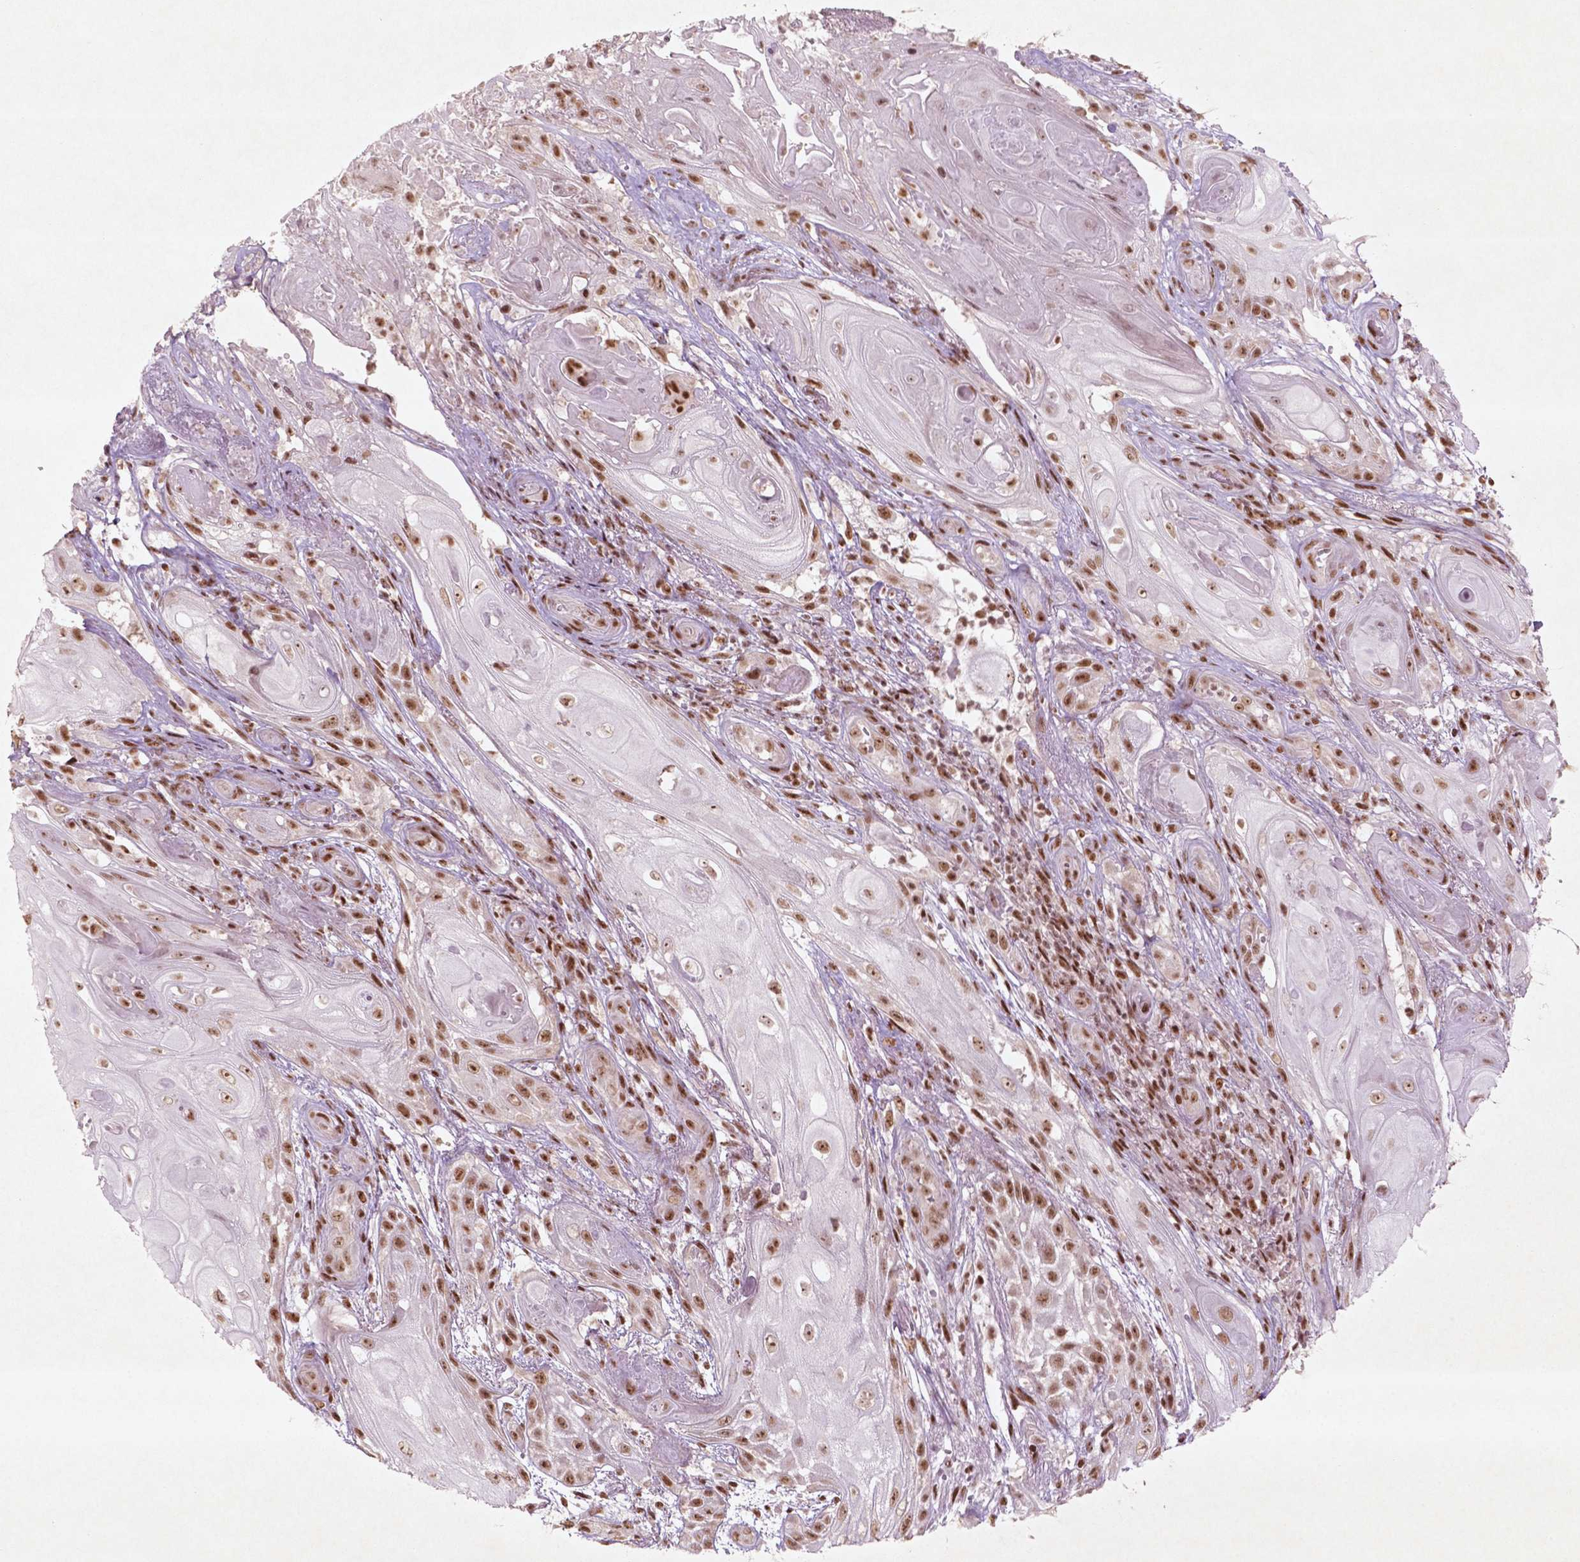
{"staining": {"intensity": "moderate", "quantity": ">75%", "location": "nuclear"}, "tissue": "skin cancer", "cell_type": "Tumor cells", "image_type": "cancer", "snomed": [{"axis": "morphology", "description": "Squamous cell carcinoma, NOS"}, {"axis": "topography", "description": "Skin"}], "caption": "Immunohistochemical staining of human skin cancer (squamous cell carcinoma) displays medium levels of moderate nuclear positivity in approximately >75% of tumor cells.", "gene": "HMG20B", "patient": {"sex": "male", "age": 62}}